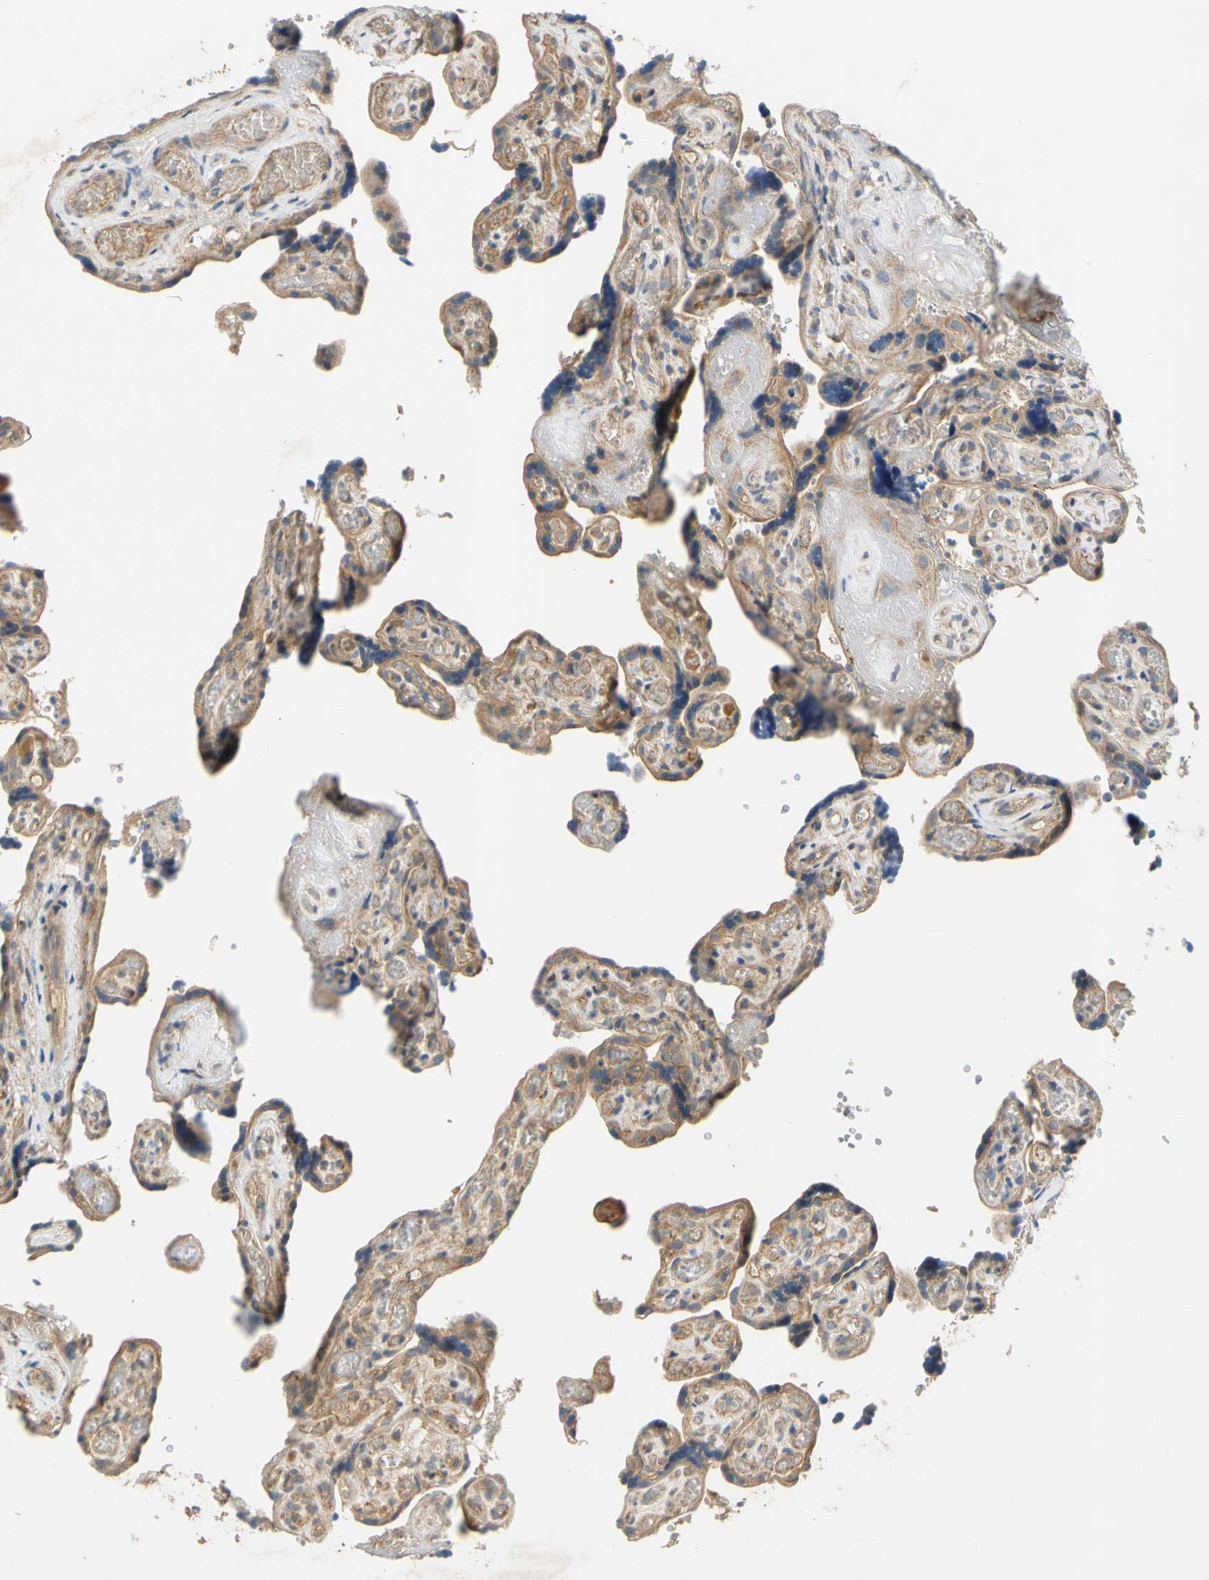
{"staining": {"intensity": "moderate", "quantity": ">75%", "location": "cytoplasmic/membranous"}, "tissue": "placenta", "cell_type": "Decidual cells", "image_type": "normal", "snomed": [{"axis": "morphology", "description": "Normal tissue, NOS"}, {"axis": "topography", "description": "Placenta"}], "caption": "This histopathology image shows immunohistochemistry staining of normal human placenta, with medium moderate cytoplasmic/membranous positivity in about >75% of decidual cells.", "gene": "MBTPS2", "patient": {"sex": "female", "age": 30}}